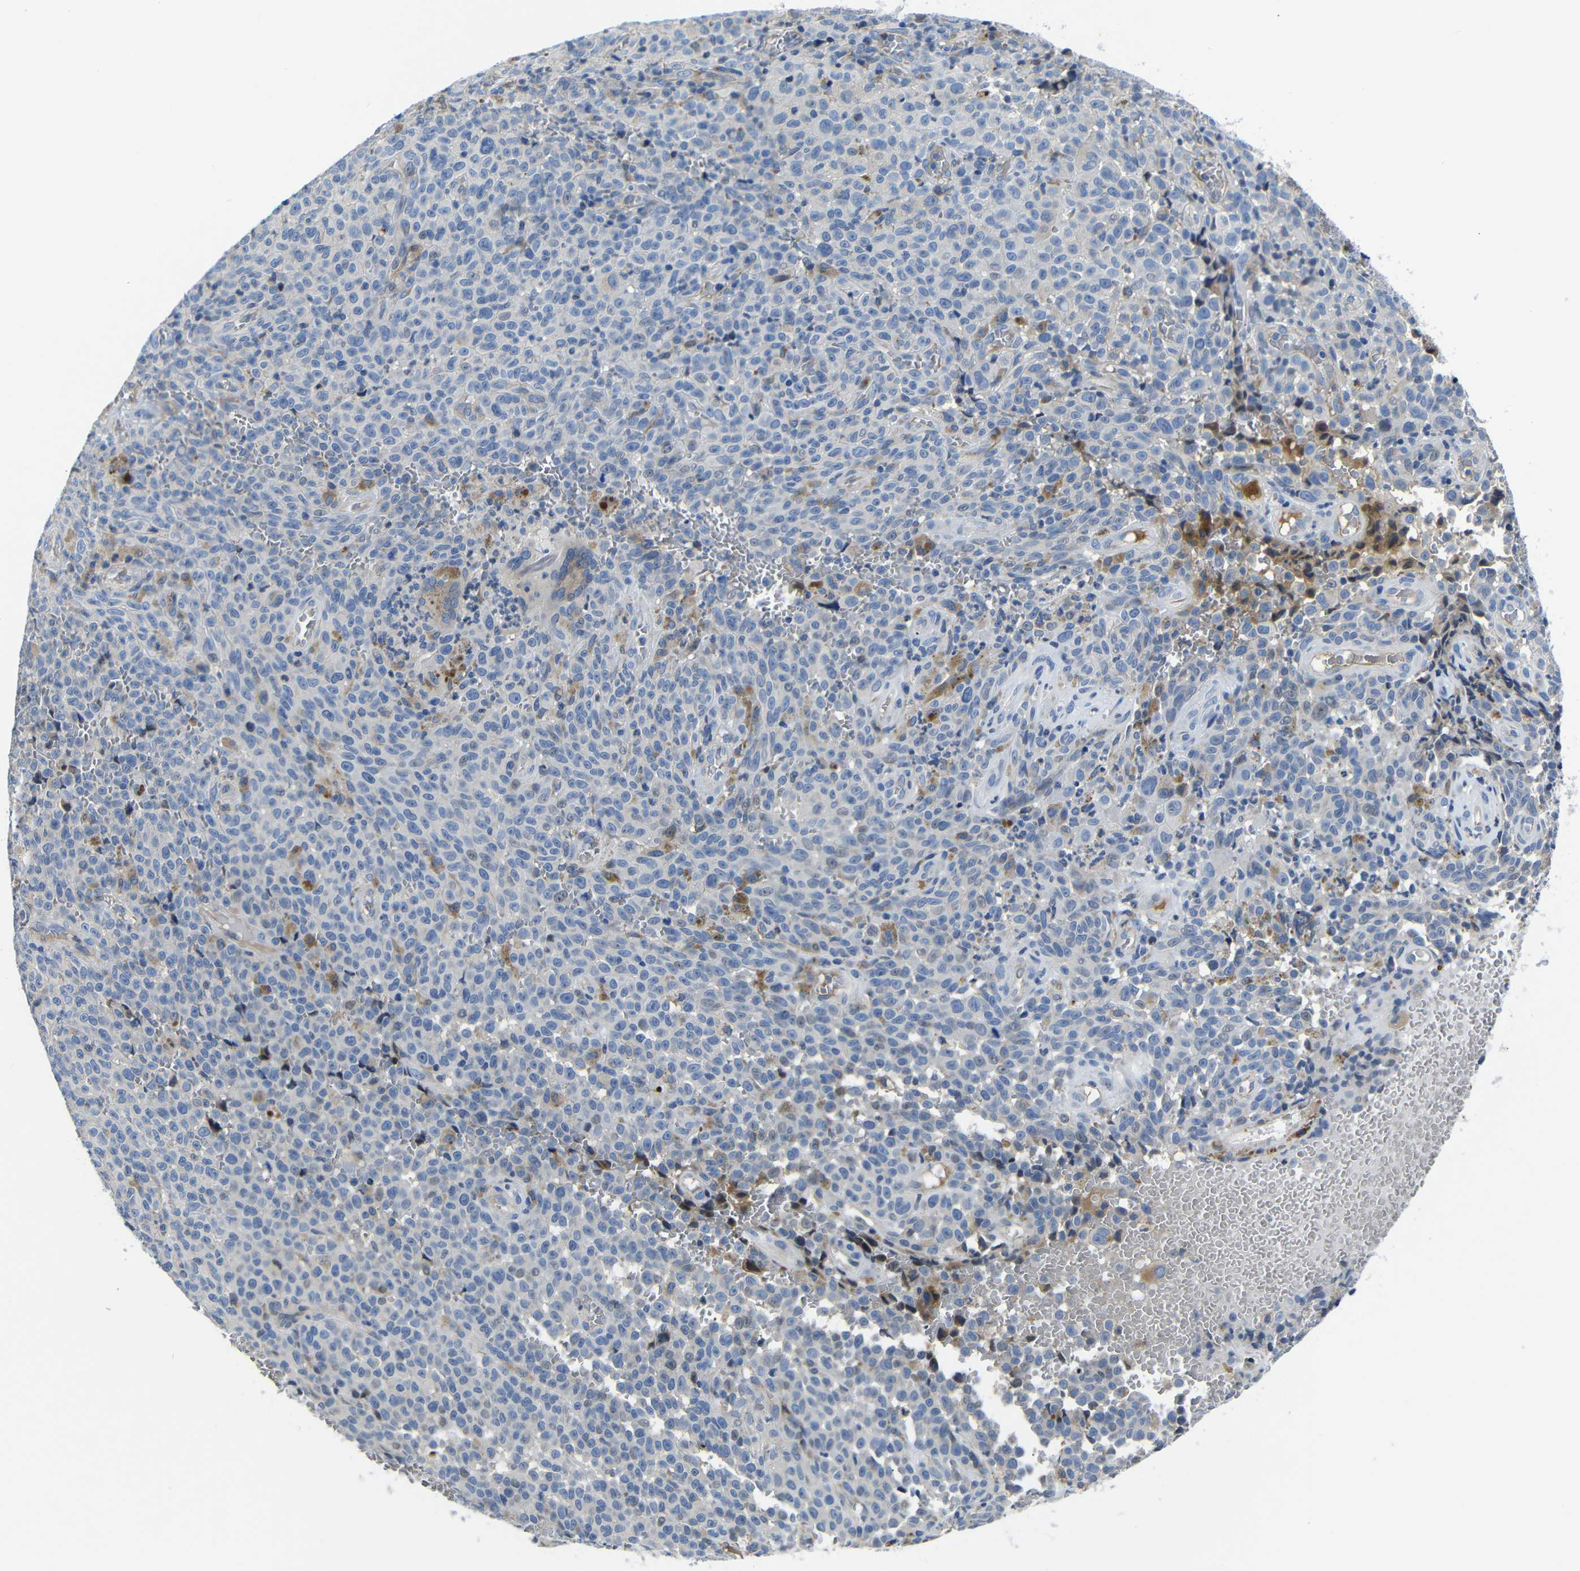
{"staining": {"intensity": "negative", "quantity": "none", "location": "none"}, "tissue": "melanoma", "cell_type": "Tumor cells", "image_type": "cancer", "snomed": [{"axis": "morphology", "description": "Malignant melanoma, NOS"}, {"axis": "topography", "description": "Skin"}], "caption": "Tumor cells show no significant staining in melanoma.", "gene": "AFDN", "patient": {"sex": "female", "age": 82}}